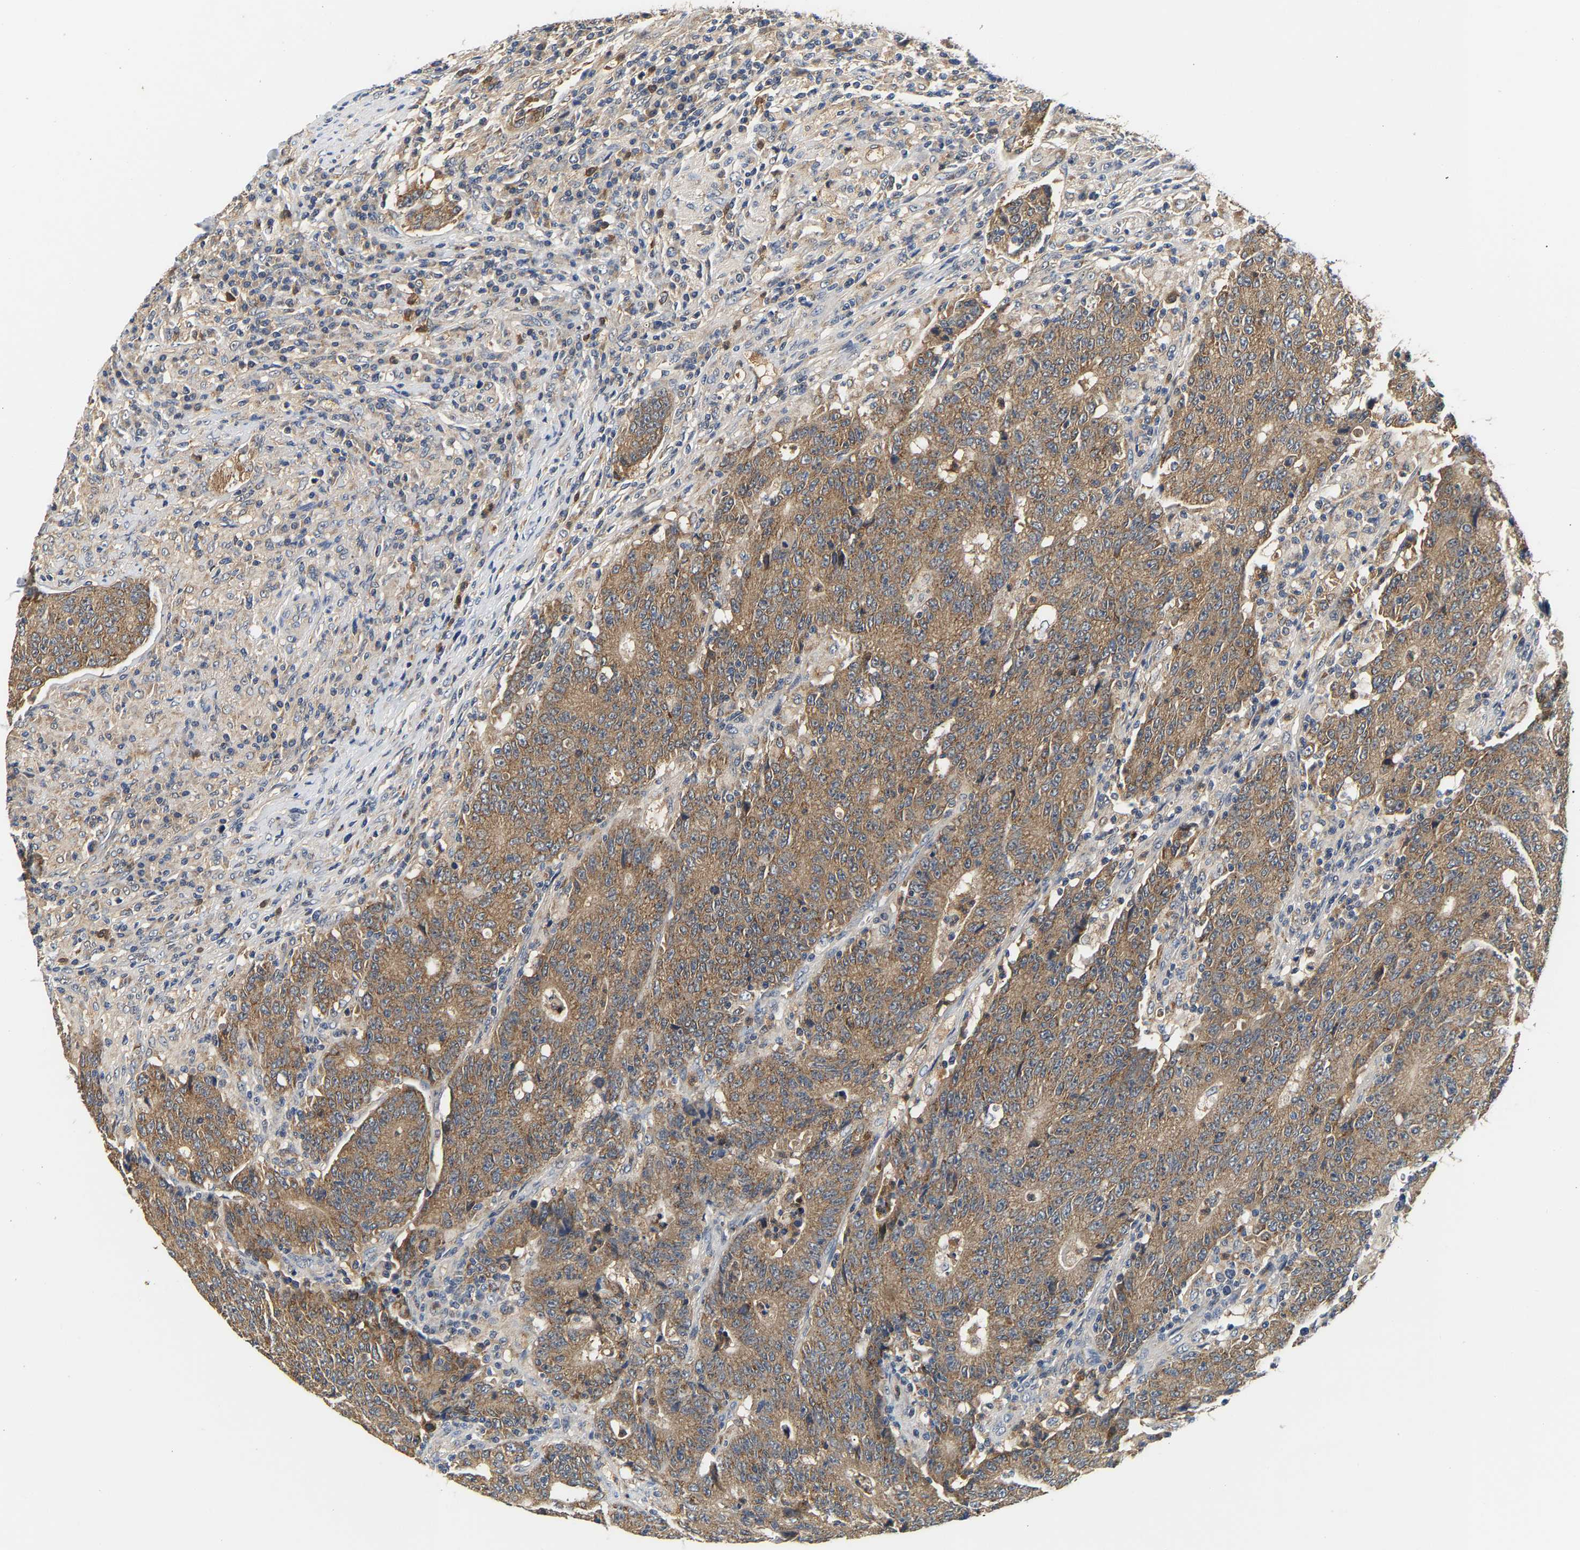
{"staining": {"intensity": "moderate", "quantity": ">75%", "location": "cytoplasmic/membranous"}, "tissue": "colorectal cancer", "cell_type": "Tumor cells", "image_type": "cancer", "snomed": [{"axis": "morphology", "description": "Normal tissue, NOS"}, {"axis": "morphology", "description": "Adenocarcinoma, NOS"}, {"axis": "topography", "description": "Colon"}], "caption": "Protein analysis of colorectal cancer (adenocarcinoma) tissue displays moderate cytoplasmic/membranous expression in approximately >75% of tumor cells.", "gene": "PPID", "patient": {"sex": "female", "age": 75}}